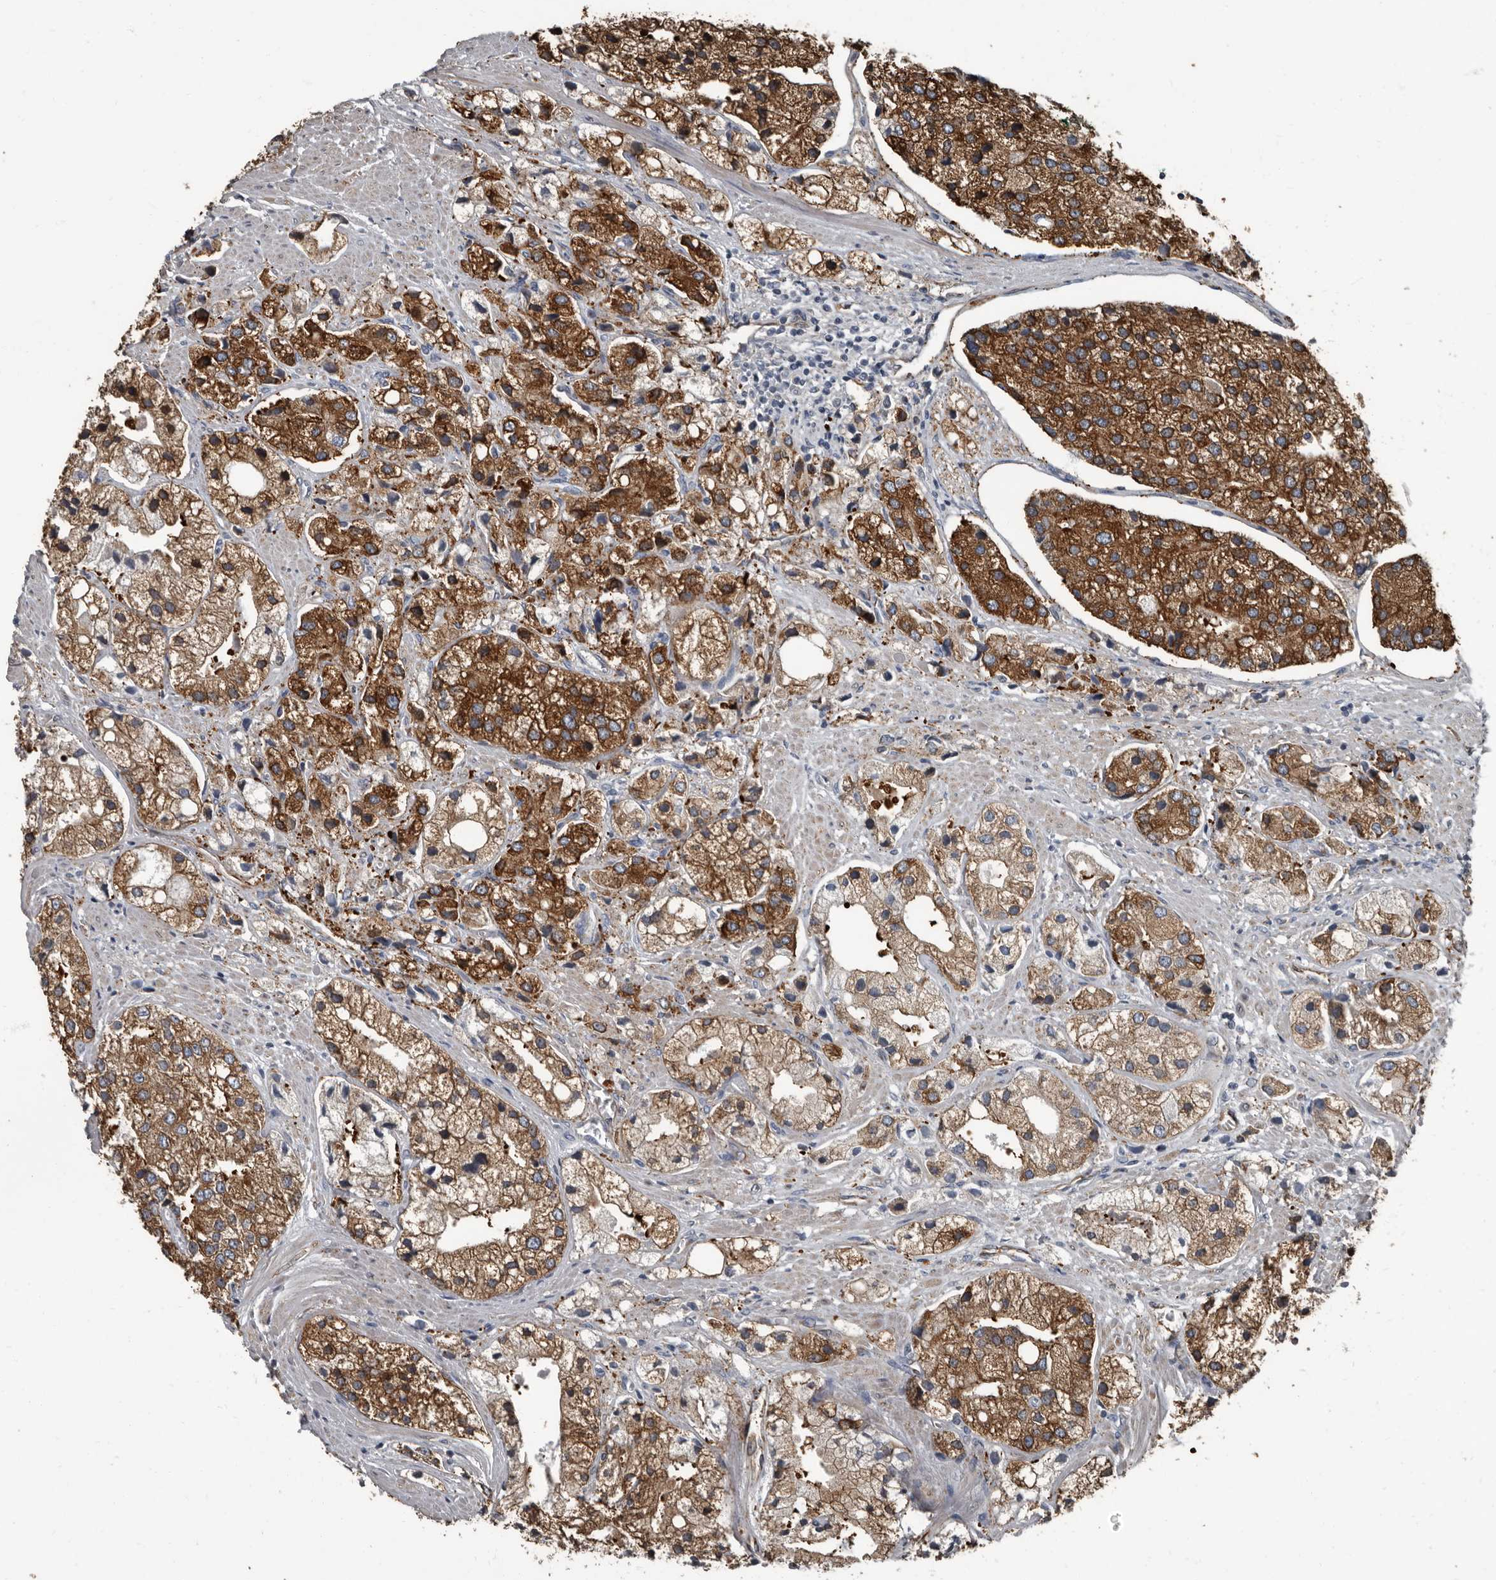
{"staining": {"intensity": "strong", "quantity": ">75%", "location": "cytoplasmic/membranous"}, "tissue": "prostate cancer", "cell_type": "Tumor cells", "image_type": "cancer", "snomed": [{"axis": "morphology", "description": "Adenocarcinoma, High grade"}, {"axis": "topography", "description": "Prostate"}], "caption": "A micrograph of prostate cancer (high-grade adenocarcinoma) stained for a protein exhibits strong cytoplasmic/membranous brown staining in tumor cells.", "gene": "TPD52L1", "patient": {"sex": "male", "age": 50}}